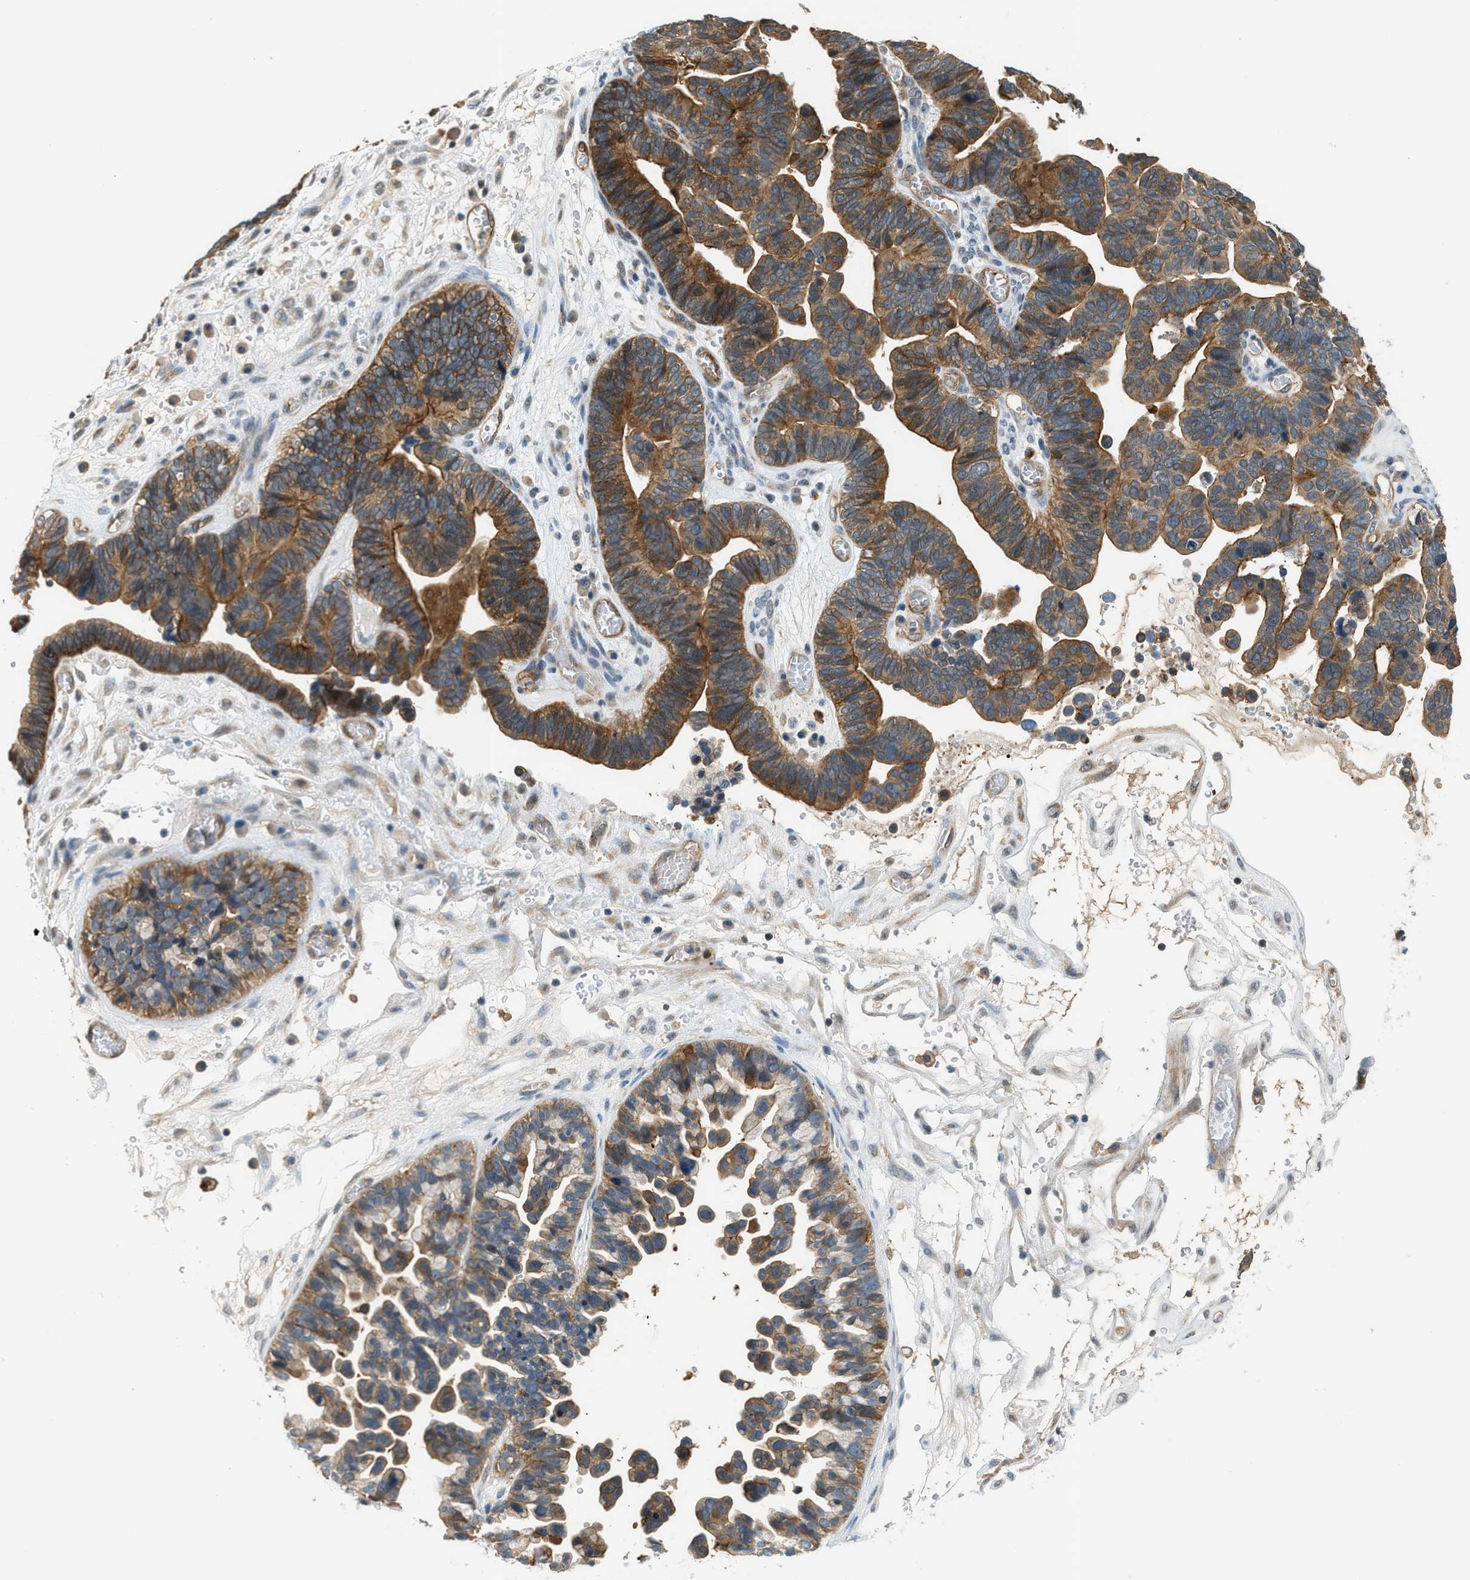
{"staining": {"intensity": "strong", "quantity": ">75%", "location": "cytoplasmic/membranous"}, "tissue": "ovarian cancer", "cell_type": "Tumor cells", "image_type": "cancer", "snomed": [{"axis": "morphology", "description": "Cystadenocarcinoma, serous, NOS"}, {"axis": "topography", "description": "Ovary"}], "caption": "A high-resolution histopathology image shows immunohistochemistry (IHC) staining of ovarian serous cystadenocarcinoma, which reveals strong cytoplasmic/membranous staining in approximately >75% of tumor cells. (Stains: DAB in brown, nuclei in blue, Microscopy: brightfield microscopy at high magnification).", "gene": "CBLB", "patient": {"sex": "female", "age": 56}}